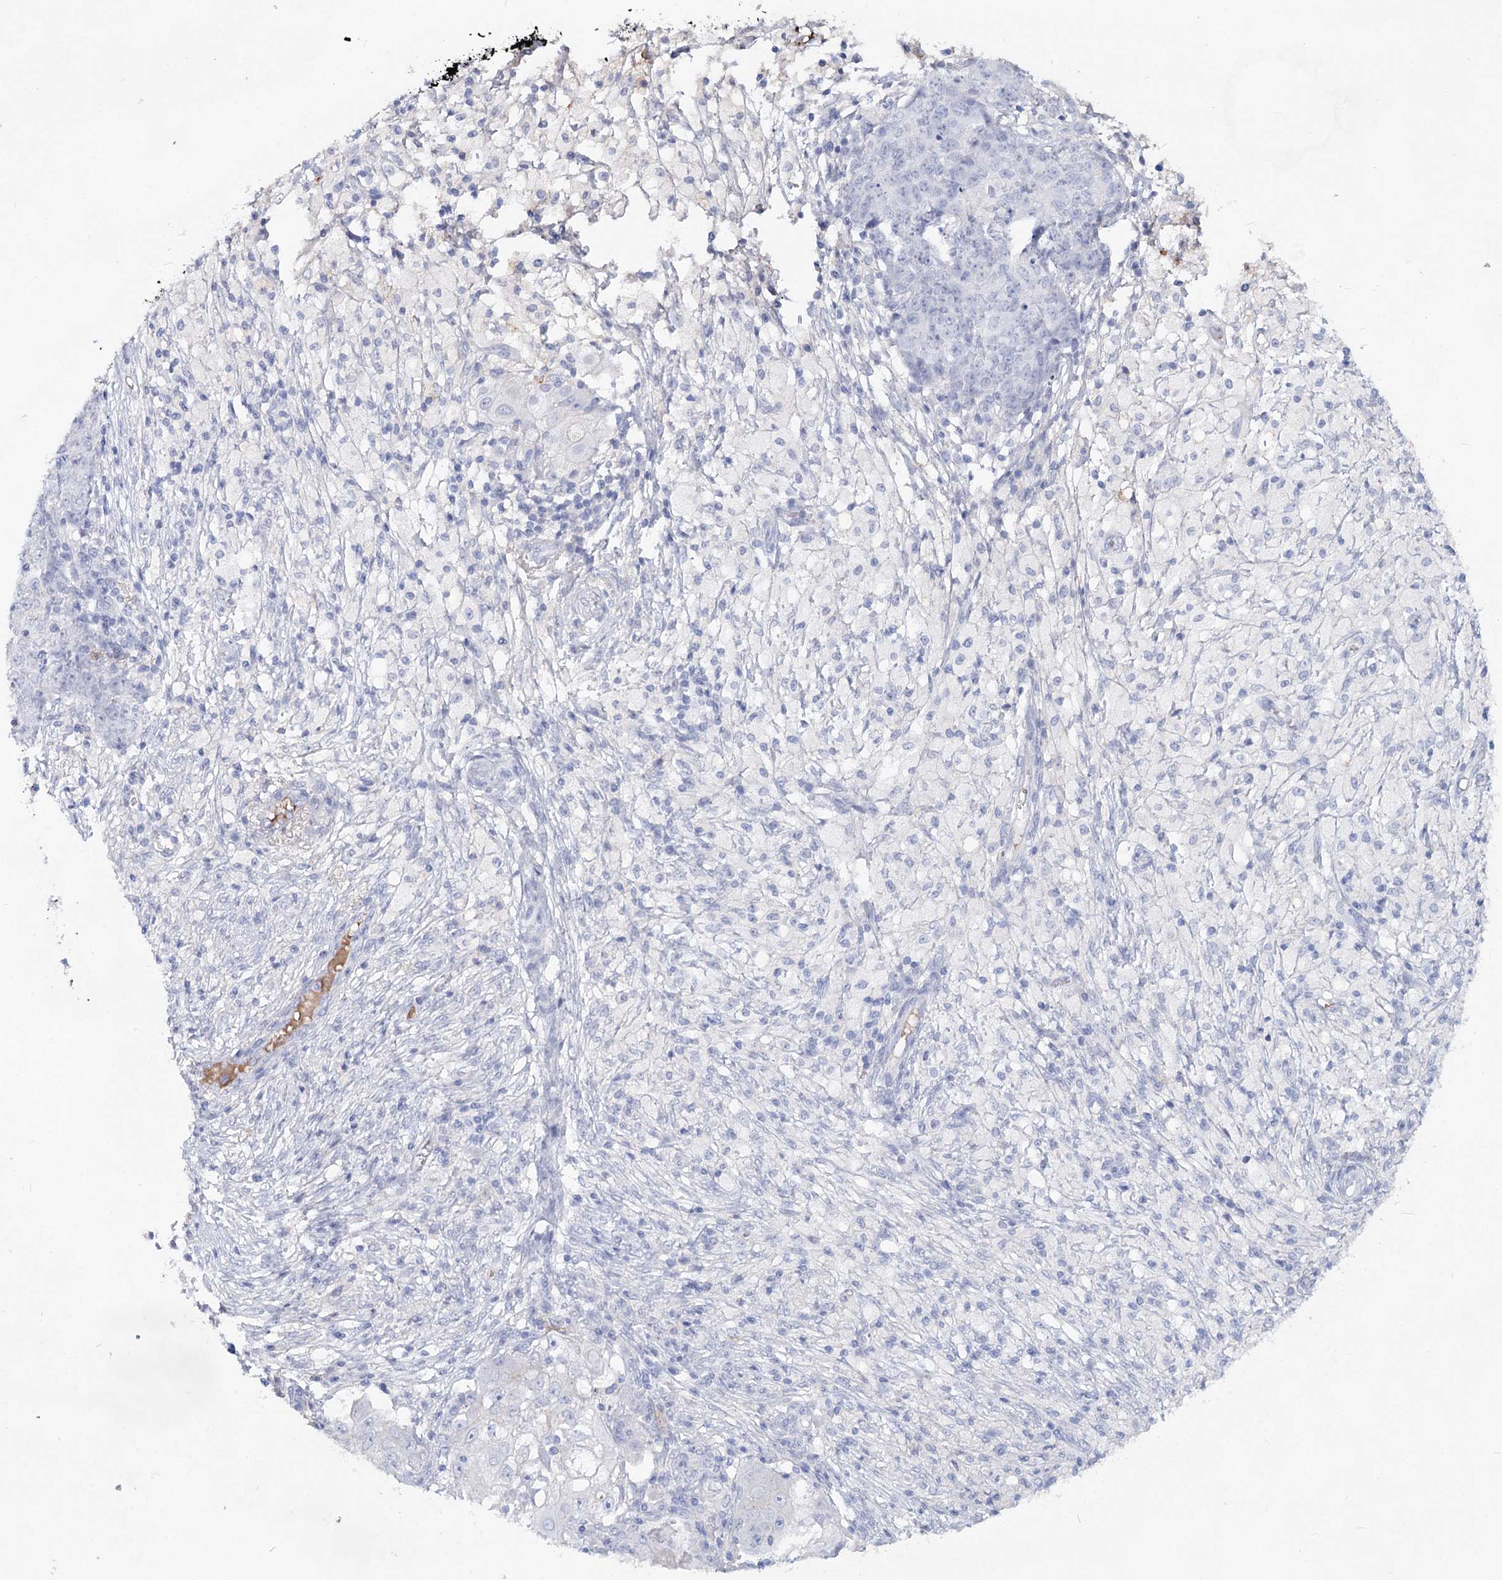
{"staining": {"intensity": "negative", "quantity": "none", "location": "none"}, "tissue": "ovarian cancer", "cell_type": "Tumor cells", "image_type": "cancer", "snomed": [{"axis": "morphology", "description": "Carcinoma, endometroid"}, {"axis": "topography", "description": "Ovary"}], "caption": "The immunohistochemistry image has no significant expression in tumor cells of ovarian cancer tissue.", "gene": "TASOR2", "patient": {"sex": "female", "age": 42}}